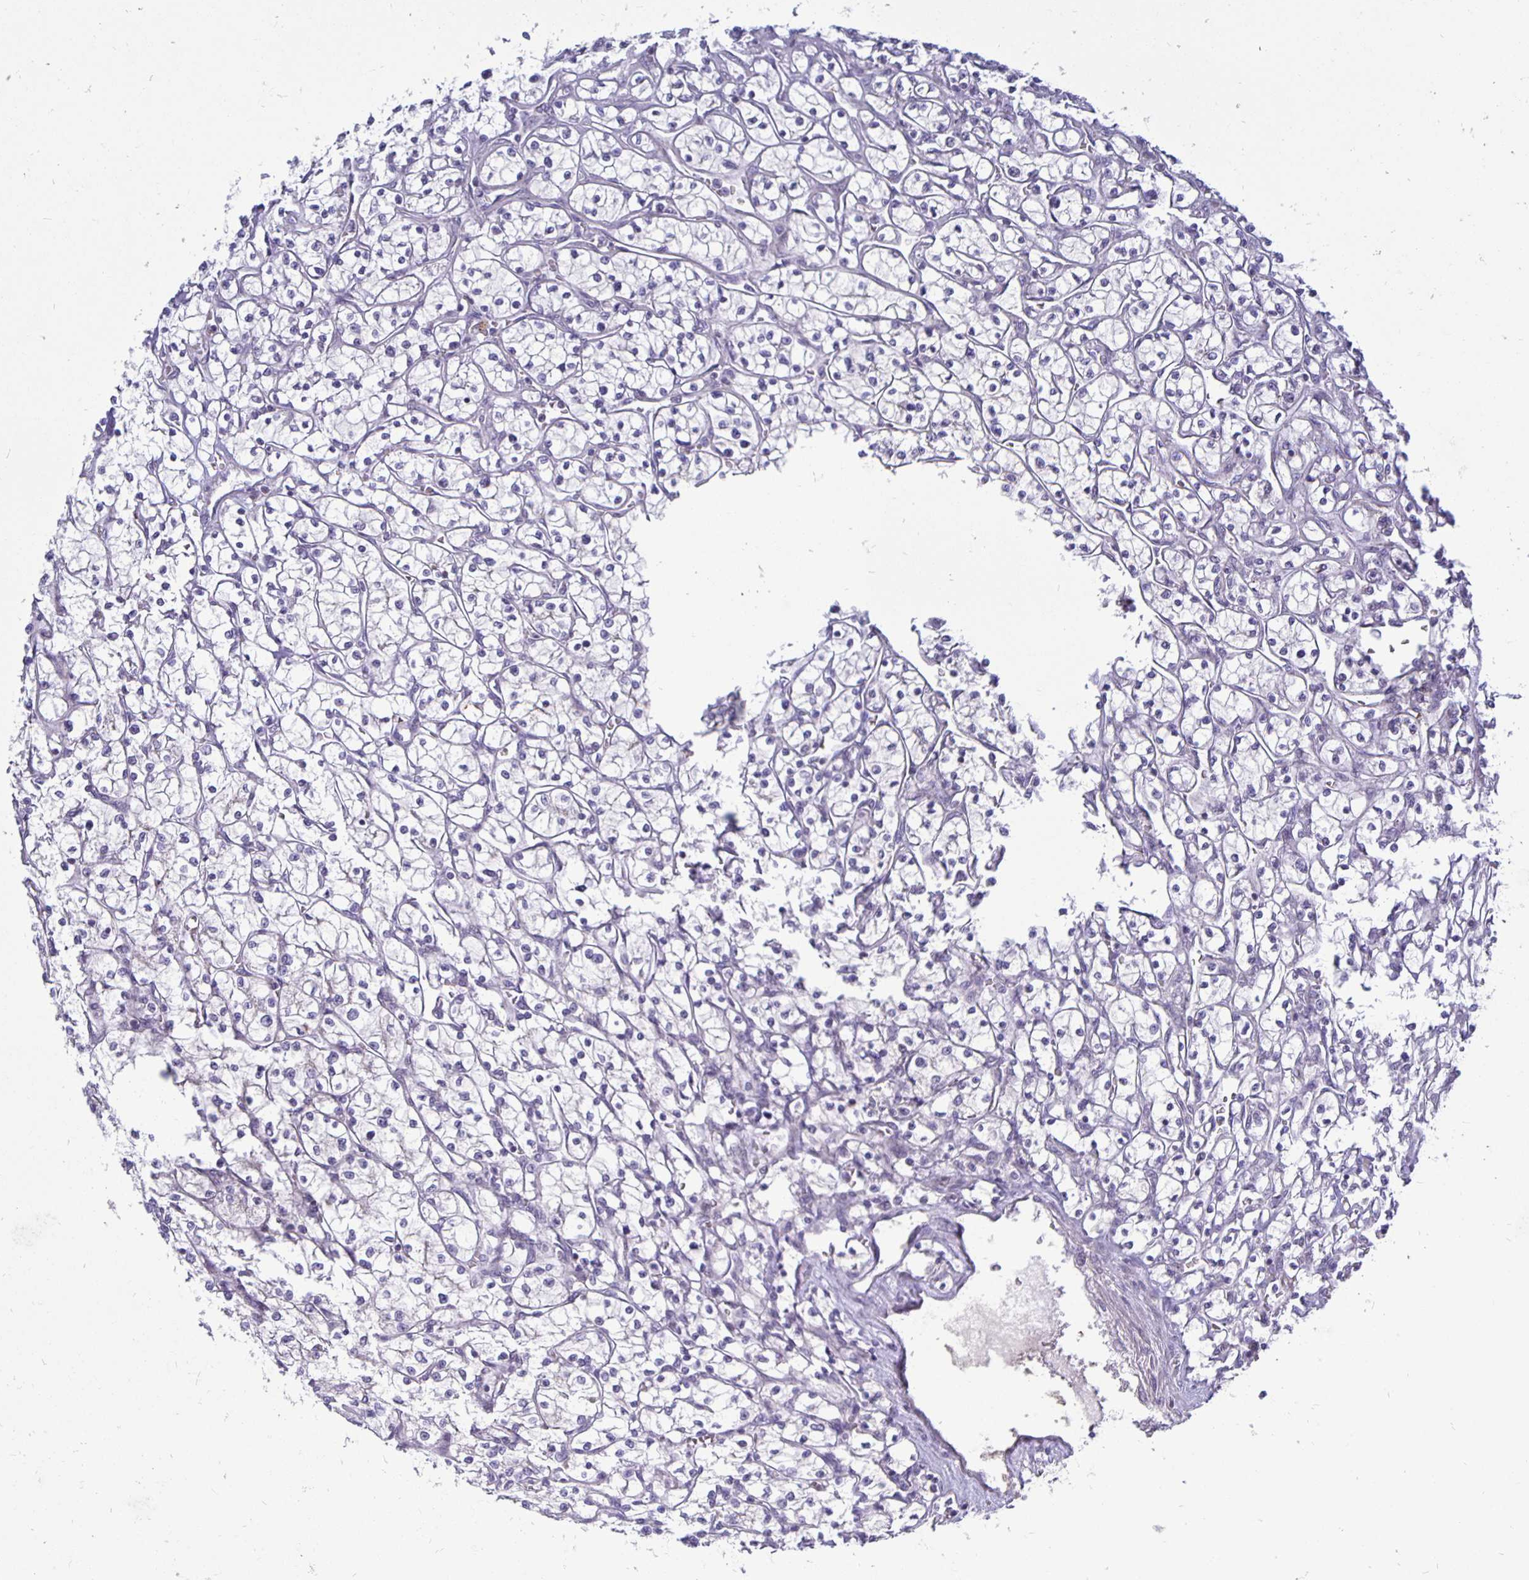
{"staining": {"intensity": "negative", "quantity": "none", "location": "none"}, "tissue": "renal cancer", "cell_type": "Tumor cells", "image_type": "cancer", "snomed": [{"axis": "morphology", "description": "Adenocarcinoma, NOS"}, {"axis": "topography", "description": "Kidney"}], "caption": "A photomicrograph of human renal cancer is negative for staining in tumor cells. (DAB immunohistochemistry, high magnification).", "gene": "ERBB2", "patient": {"sex": "female", "age": 64}}